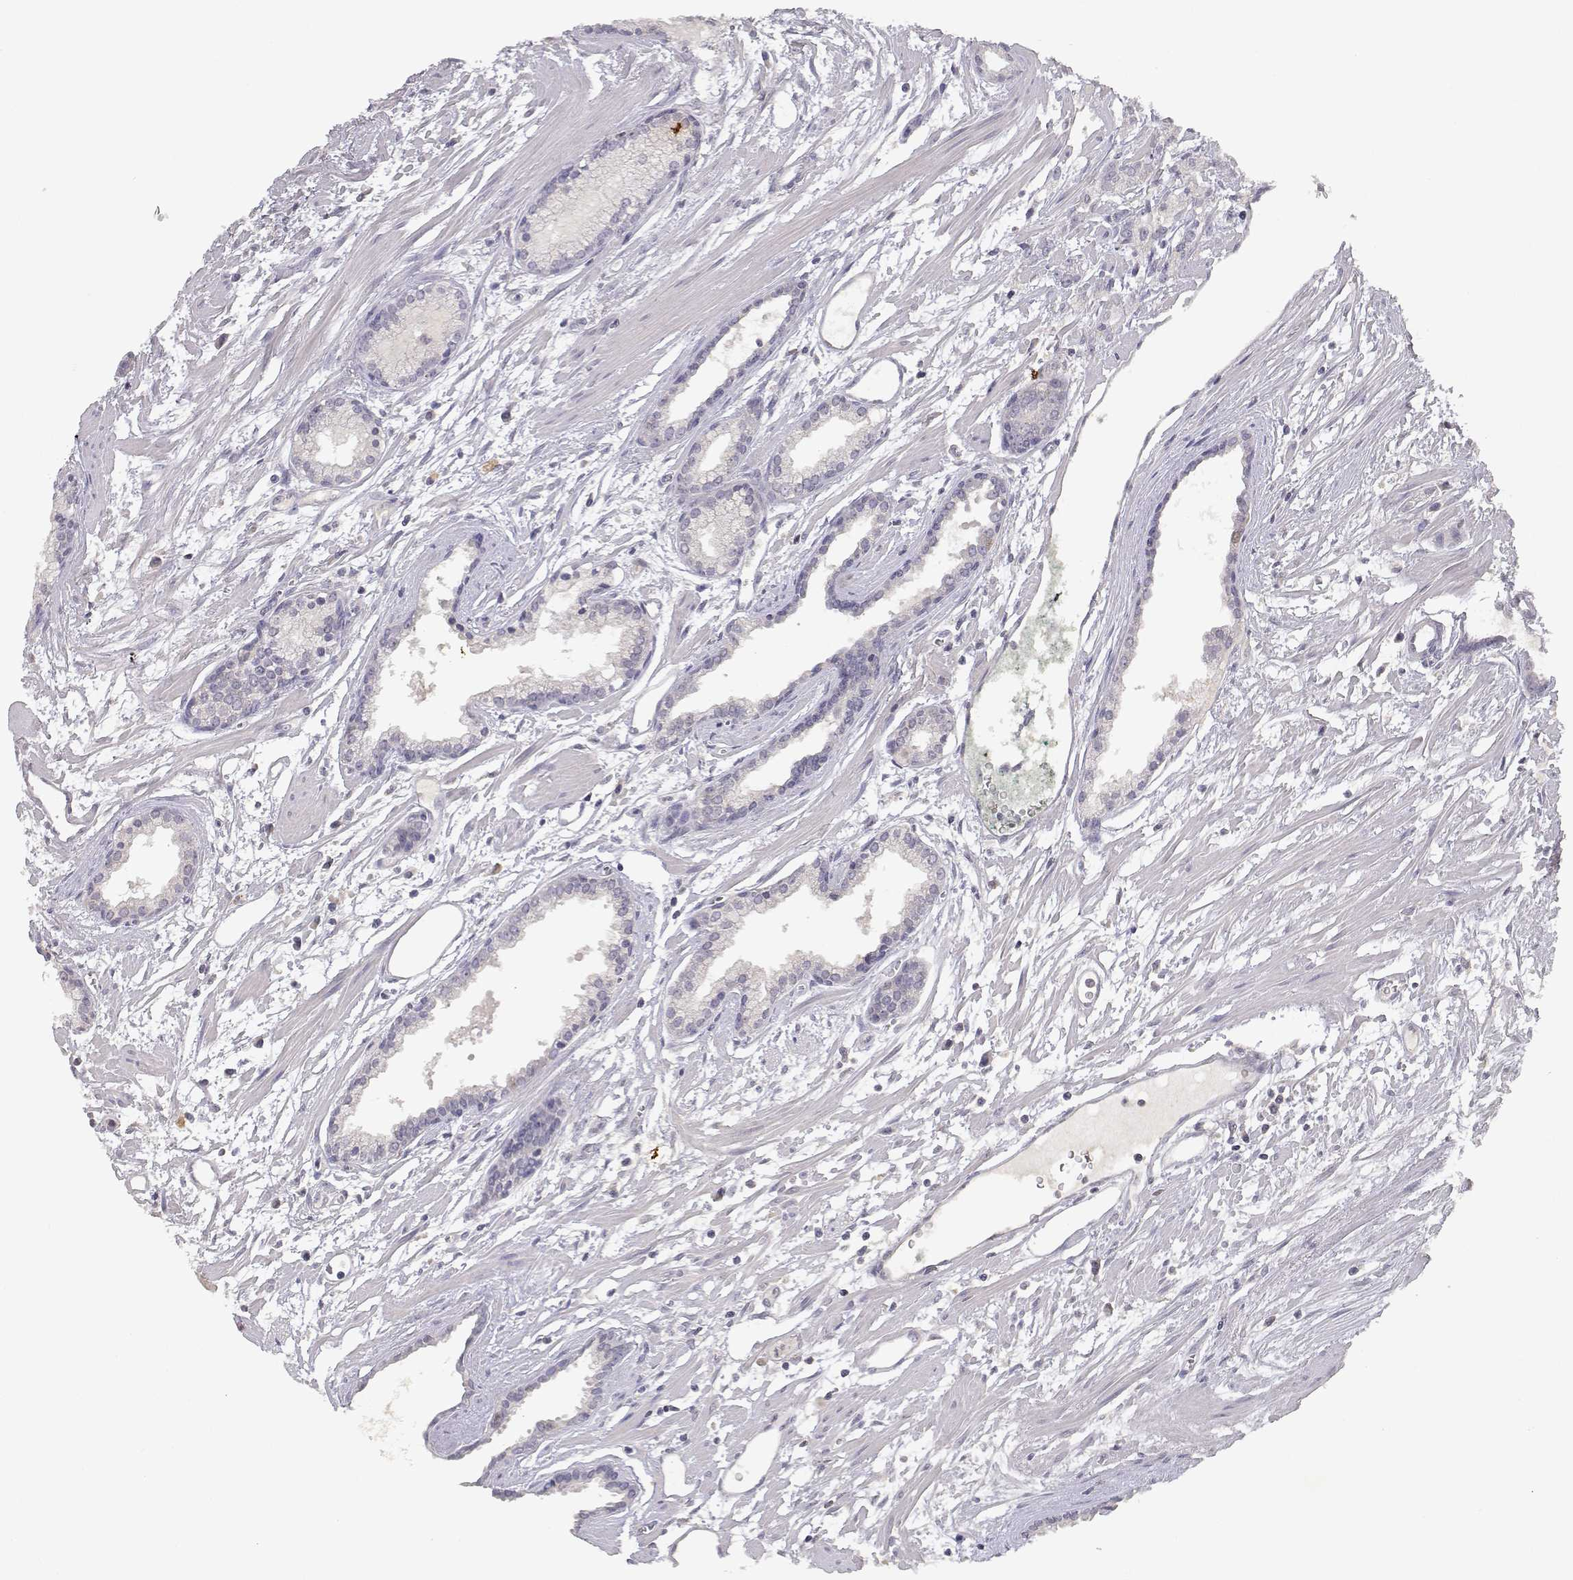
{"staining": {"intensity": "negative", "quantity": "none", "location": "none"}, "tissue": "prostate cancer", "cell_type": "Tumor cells", "image_type": "cancer", "snomed": [{"axis": "morphology", "description": "Adenocarcinoma, High grade"}, {"axis": "topography", "description": "Prostate"}], "caption": "The IHC image has no significant expression in tumor cells of prostate cancer tissue.", "gene": "RAD51", "patient": {"sex": "male", "age": 68}}